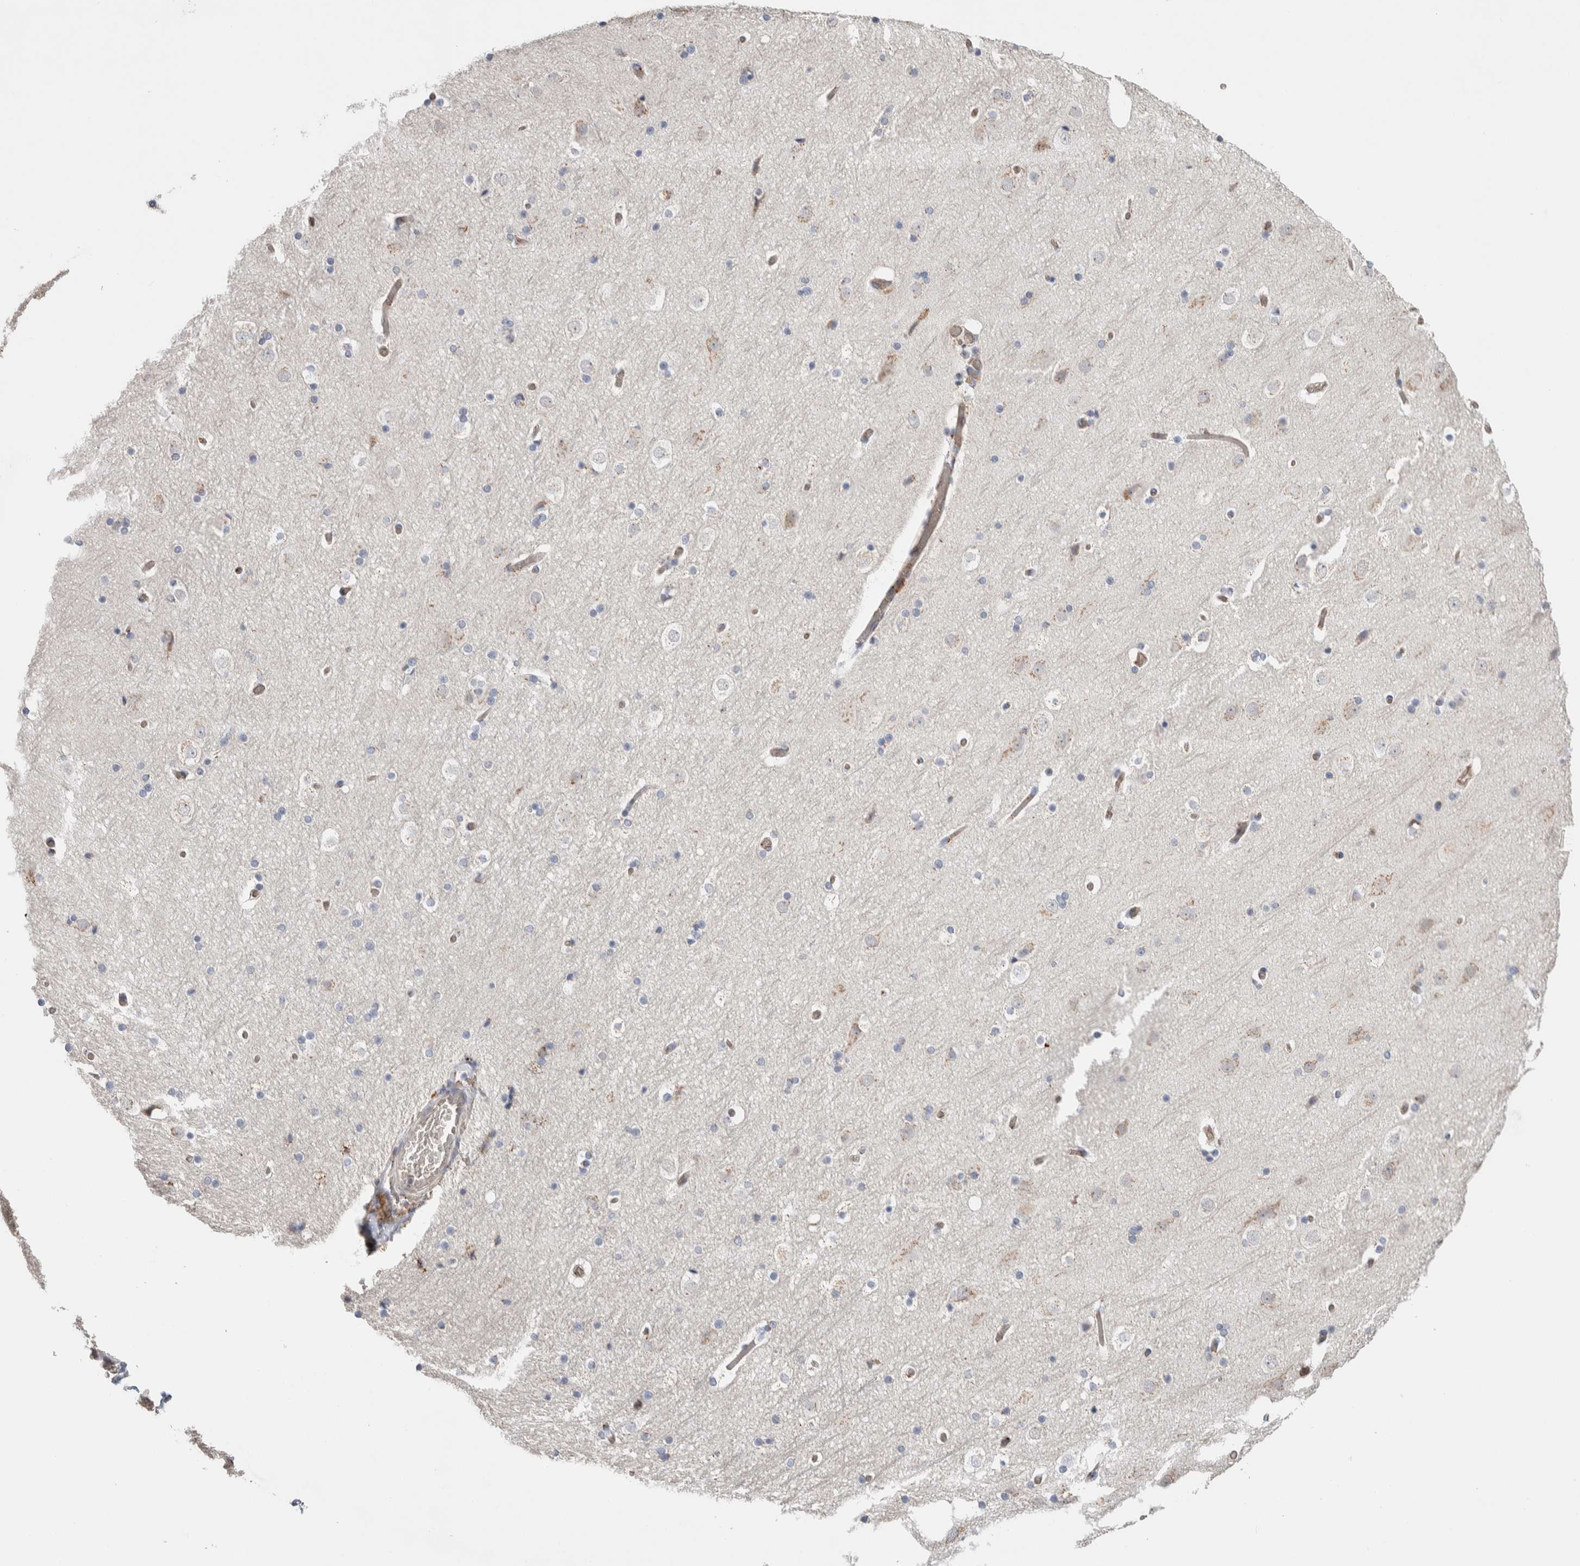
{"staining": {"intensity": "weak", "quantity": ">75%", "location": "cytoplasmic/membranous"}, "tissue": "cerebral cortex", "cell_type": "Endothelial cells", "image_type": "normal", "snomed": [{"axis": "morphology", "description": "Normal tissue, NOS"}, {"axis": "topography", "description": "Cerebral cortex"}], "caption": "Immunohistochemical staining of normal cerebral cortex demonstrates >75% levels of weak cytoplasmic/membranous protein positivity in about >75% of endothelial cells. (brown staining indicates protein expression, while blue staining denotes nuclei).", "gene": "SLC38A10", "patient": {"sex": "male", "age": 57}}